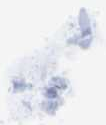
{"staining": {"intensity": "weak", "quantity": "25%-75%", "location": "cytoplasmic/membranous"}, "tissue": "stomach cancer", "cell_type": "Tumor cells", "image_type": "cancer", "snomed": [{"axis": "morphology", "description": "Adenocarcinoma, NOS"}, {"axis": "topography", "description": "Stomach"}], "caption": "Adenocarcinoma (stomach) stained with DAB (3,3'-diaminobenzidine) immunohistochemistry (IHC) demonstrates low levels of weak cytoplasmic/membranous positivity in about 25%-75% of tumor cells.", "gene": "SDC4", "patient": {"sex": "female", "age": 75}}